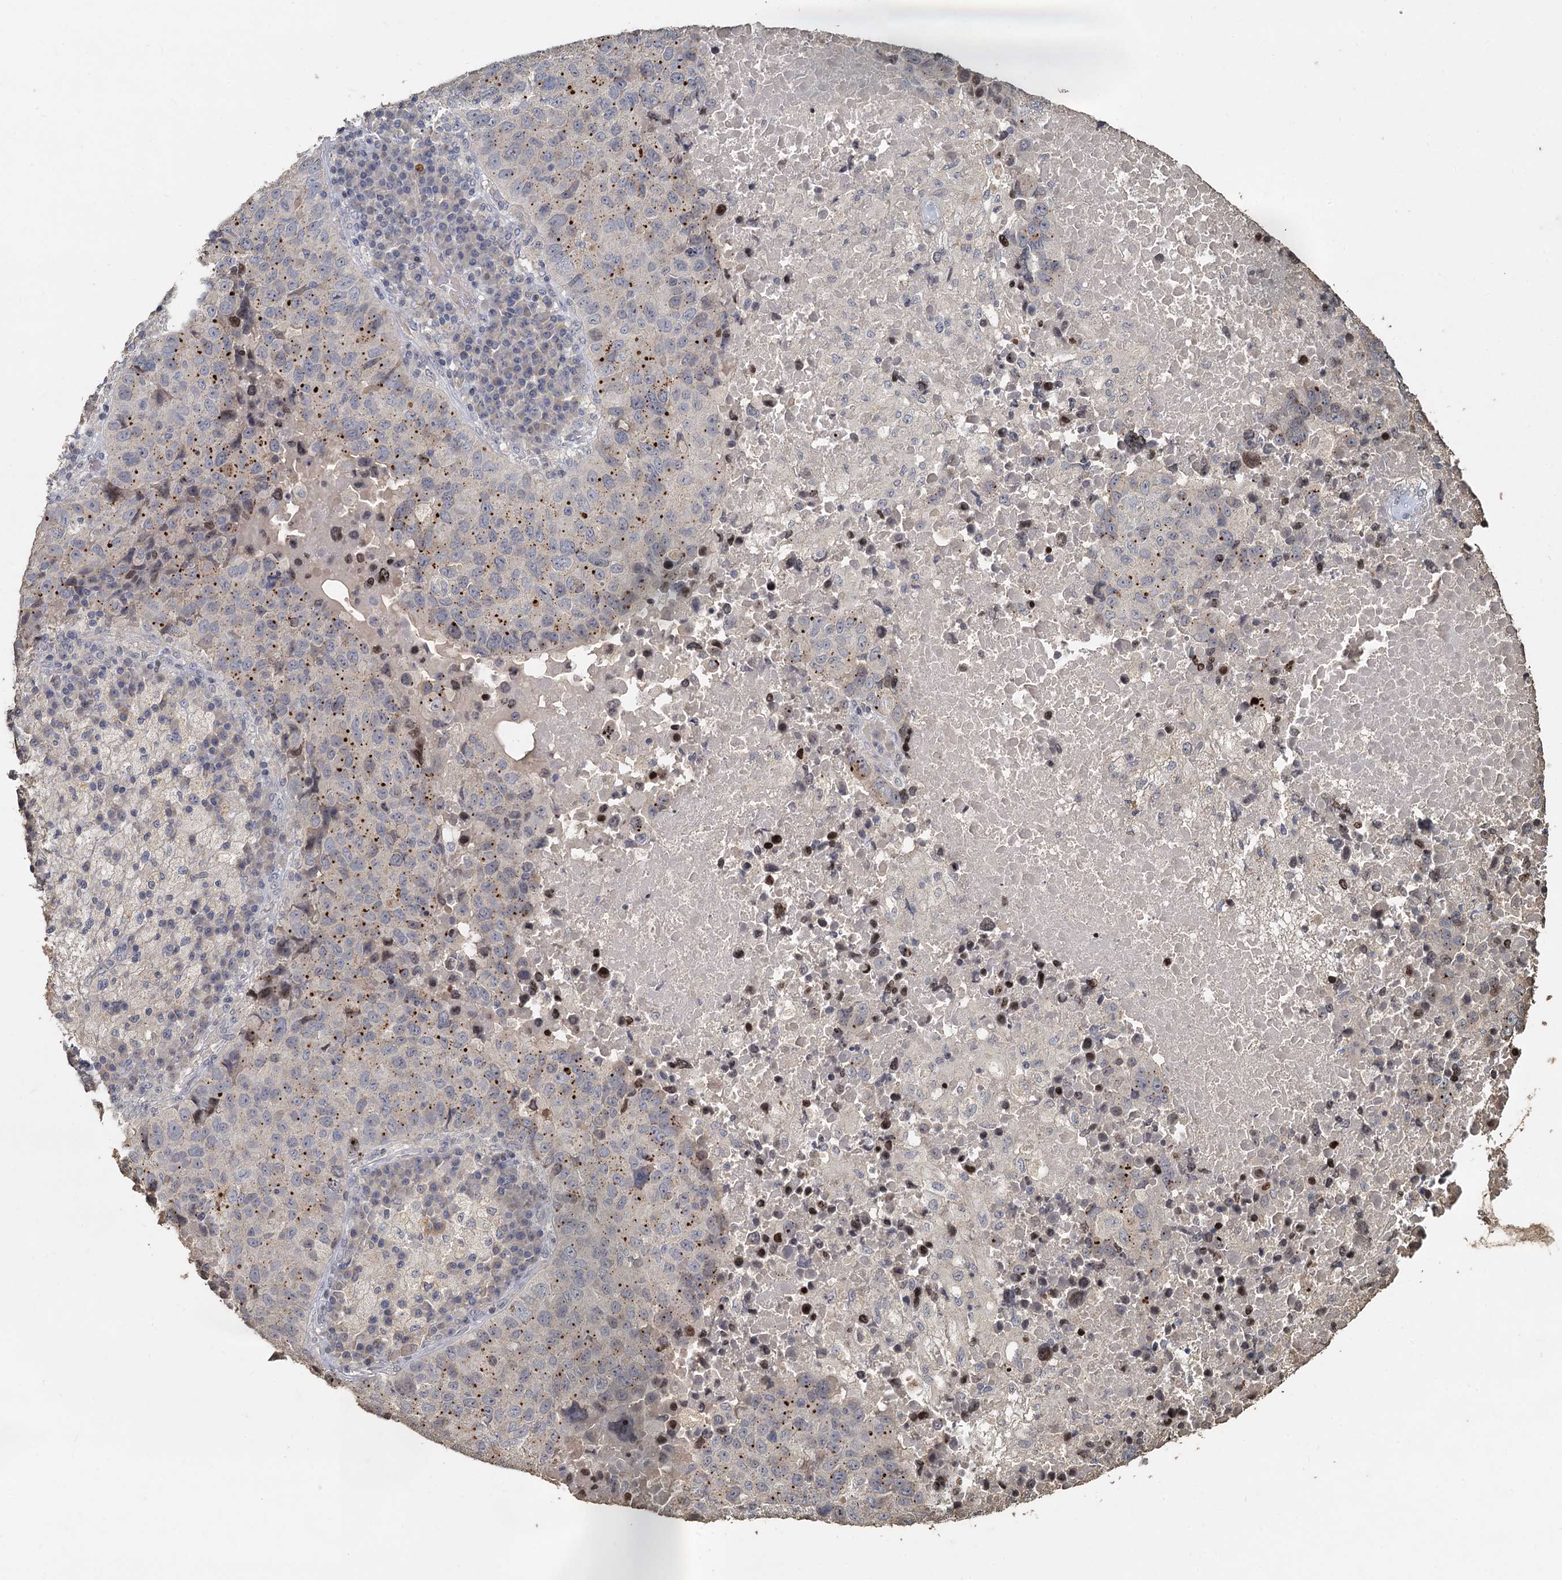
{"staining": {"intensity": "negative", "quantity": "none", "location": "none"}, "tissue": "lung cancer", "cell_type": "Tumor cells", "image_type": "cancer", "snomed": [{"axis": "morphology", "description": "Squamous cell carcinoma, NOS"}, {"axis": "topography", "description": "Lung"}], "caption": "Tumor cells show no significant positivity in lung cancer (squamous cell carcinoma).", "gene": "CCDC61", "patient": {"sex": "male", "age": 73}}